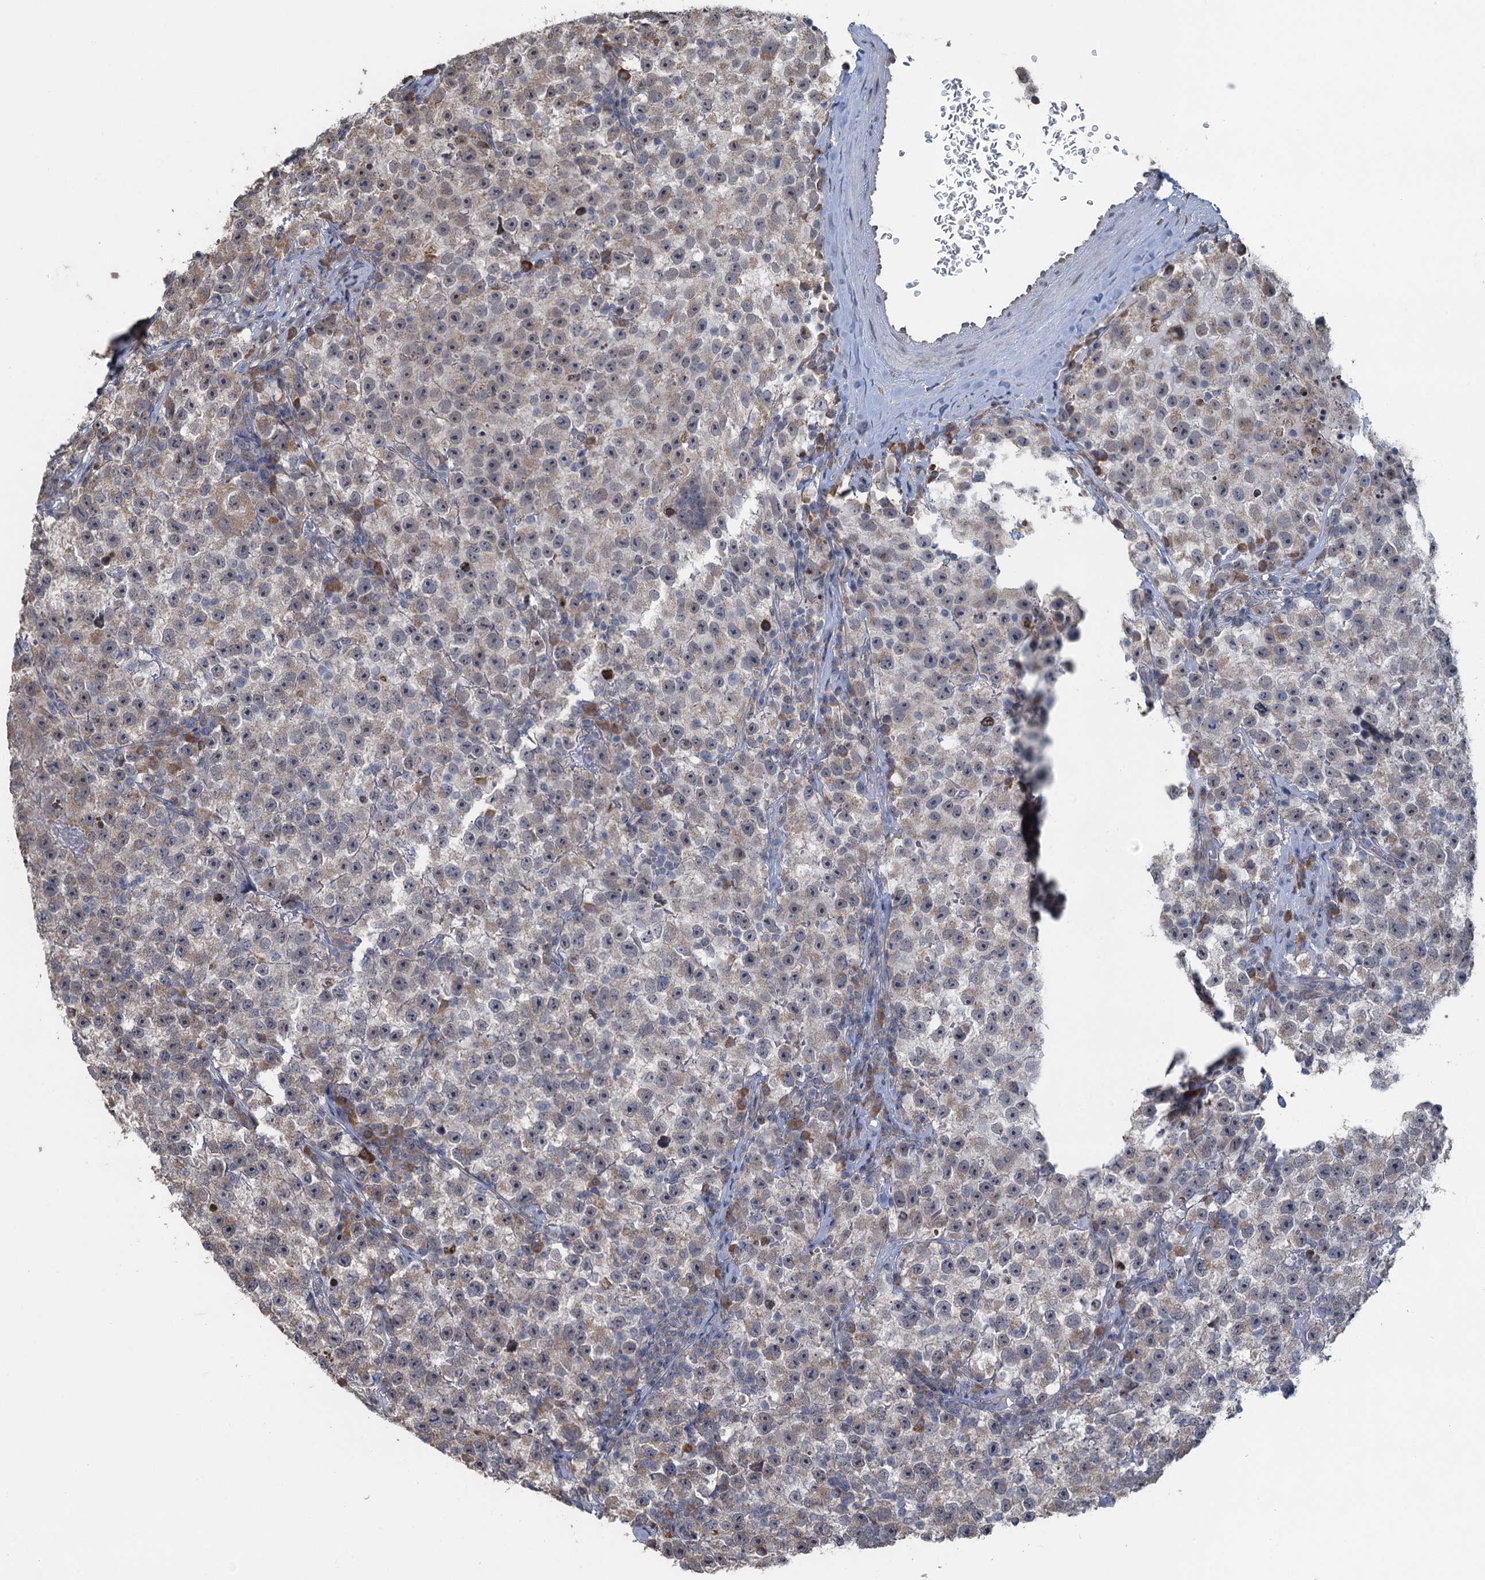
{"staining": {"intensity": "weak", "quantity": "25%-75%", "location": "cytoplasmic/membranous"}, "tissue": "testis cancer", "cell_type": "Tumor cells", "image_type": "cancer", "snomed": [{"axis": "morphology", "description": "Seminoma, NOS"}, {"axis": "topography", "description": "Testis"}], "caption": "Protein staining of testis cancer (seminoma) tissue exhibits weak cytoplasmic/membranous positivity in approximately 25%-75% of tumor cells.", "gene": "TEX35", "patient": {"sex": "male", "age": 22}}